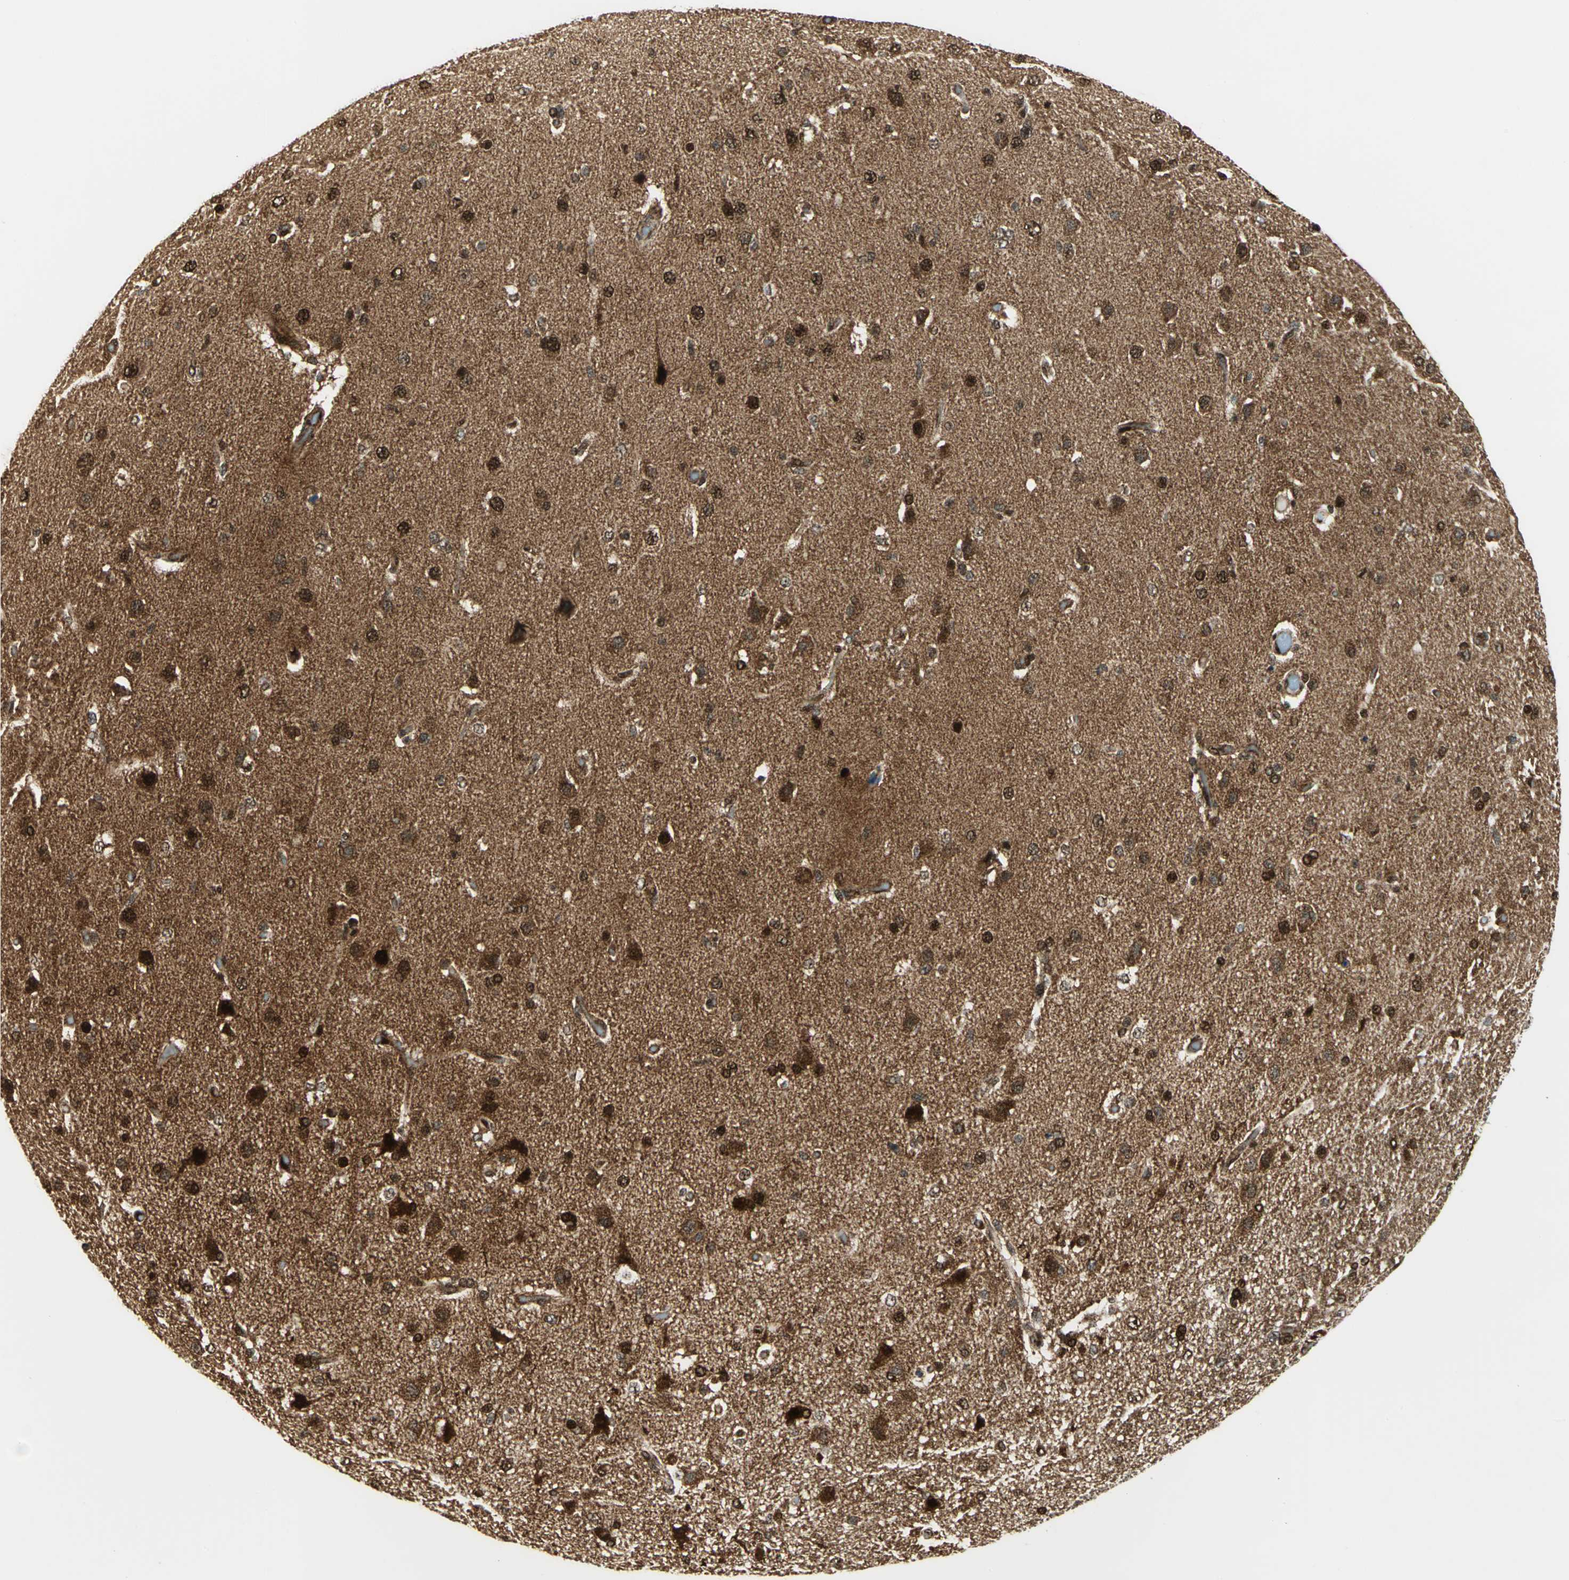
{"staining": {"intensity": "strong", "quantity": ">75%", "location": "cytoplasmic/membranous,nuclear"}, "tissue": "glioma", "cell_type": "Tumor cells", "image_type": "cancer", "snomed": [{"axis": "morphology", "description": "Glioma, malignant, High grade"}, {"axis": "topography", "description": "Brain"}], "caption": "The image displays staining of glioma, revealing strong cytoplasmic/membranous and nuclear protein staining (brown color) within tumor cells. (DAB IHC with brightfield microscopy, high magnification).", "gene": "COPS5", "patient": {"sex": "male", "age": 33}}